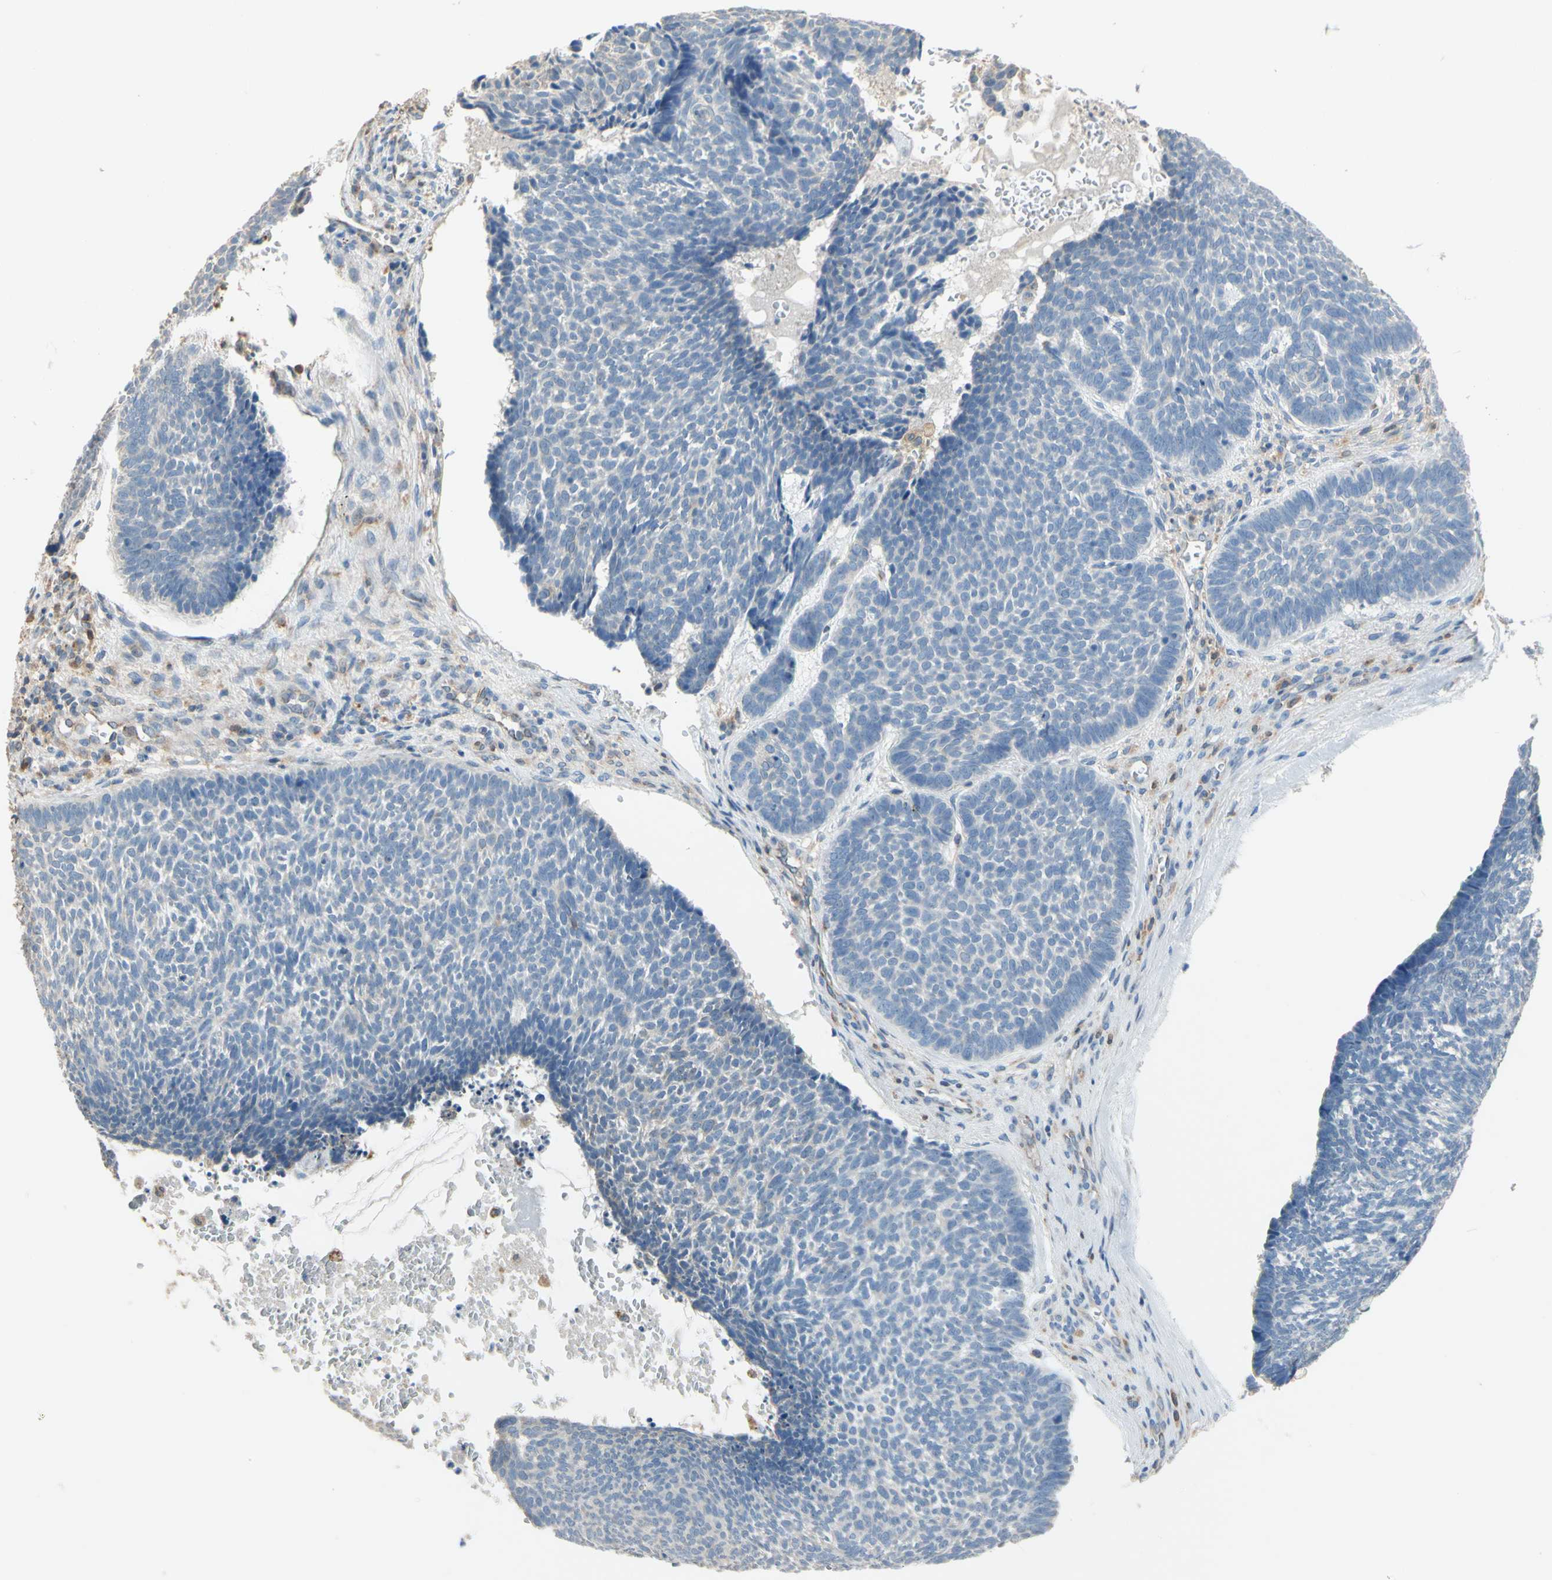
{"staining": {"intensity": "negative", "quantity": "none", "location": "none"}, "tissue": "skin cancer", "cell_type": "Tumor cells", "image_type": "cancer", "snomed": [{"axis": "morphology", "description": "Basal cell carcinoma"}, {"axis": "topography", "description": "Skin"}], "caption": "Tumor cells are negative for brown protein staining in skin cancer.", "gene": "ALDH1A2", "patient": {"sex": "male", "age": 84}}